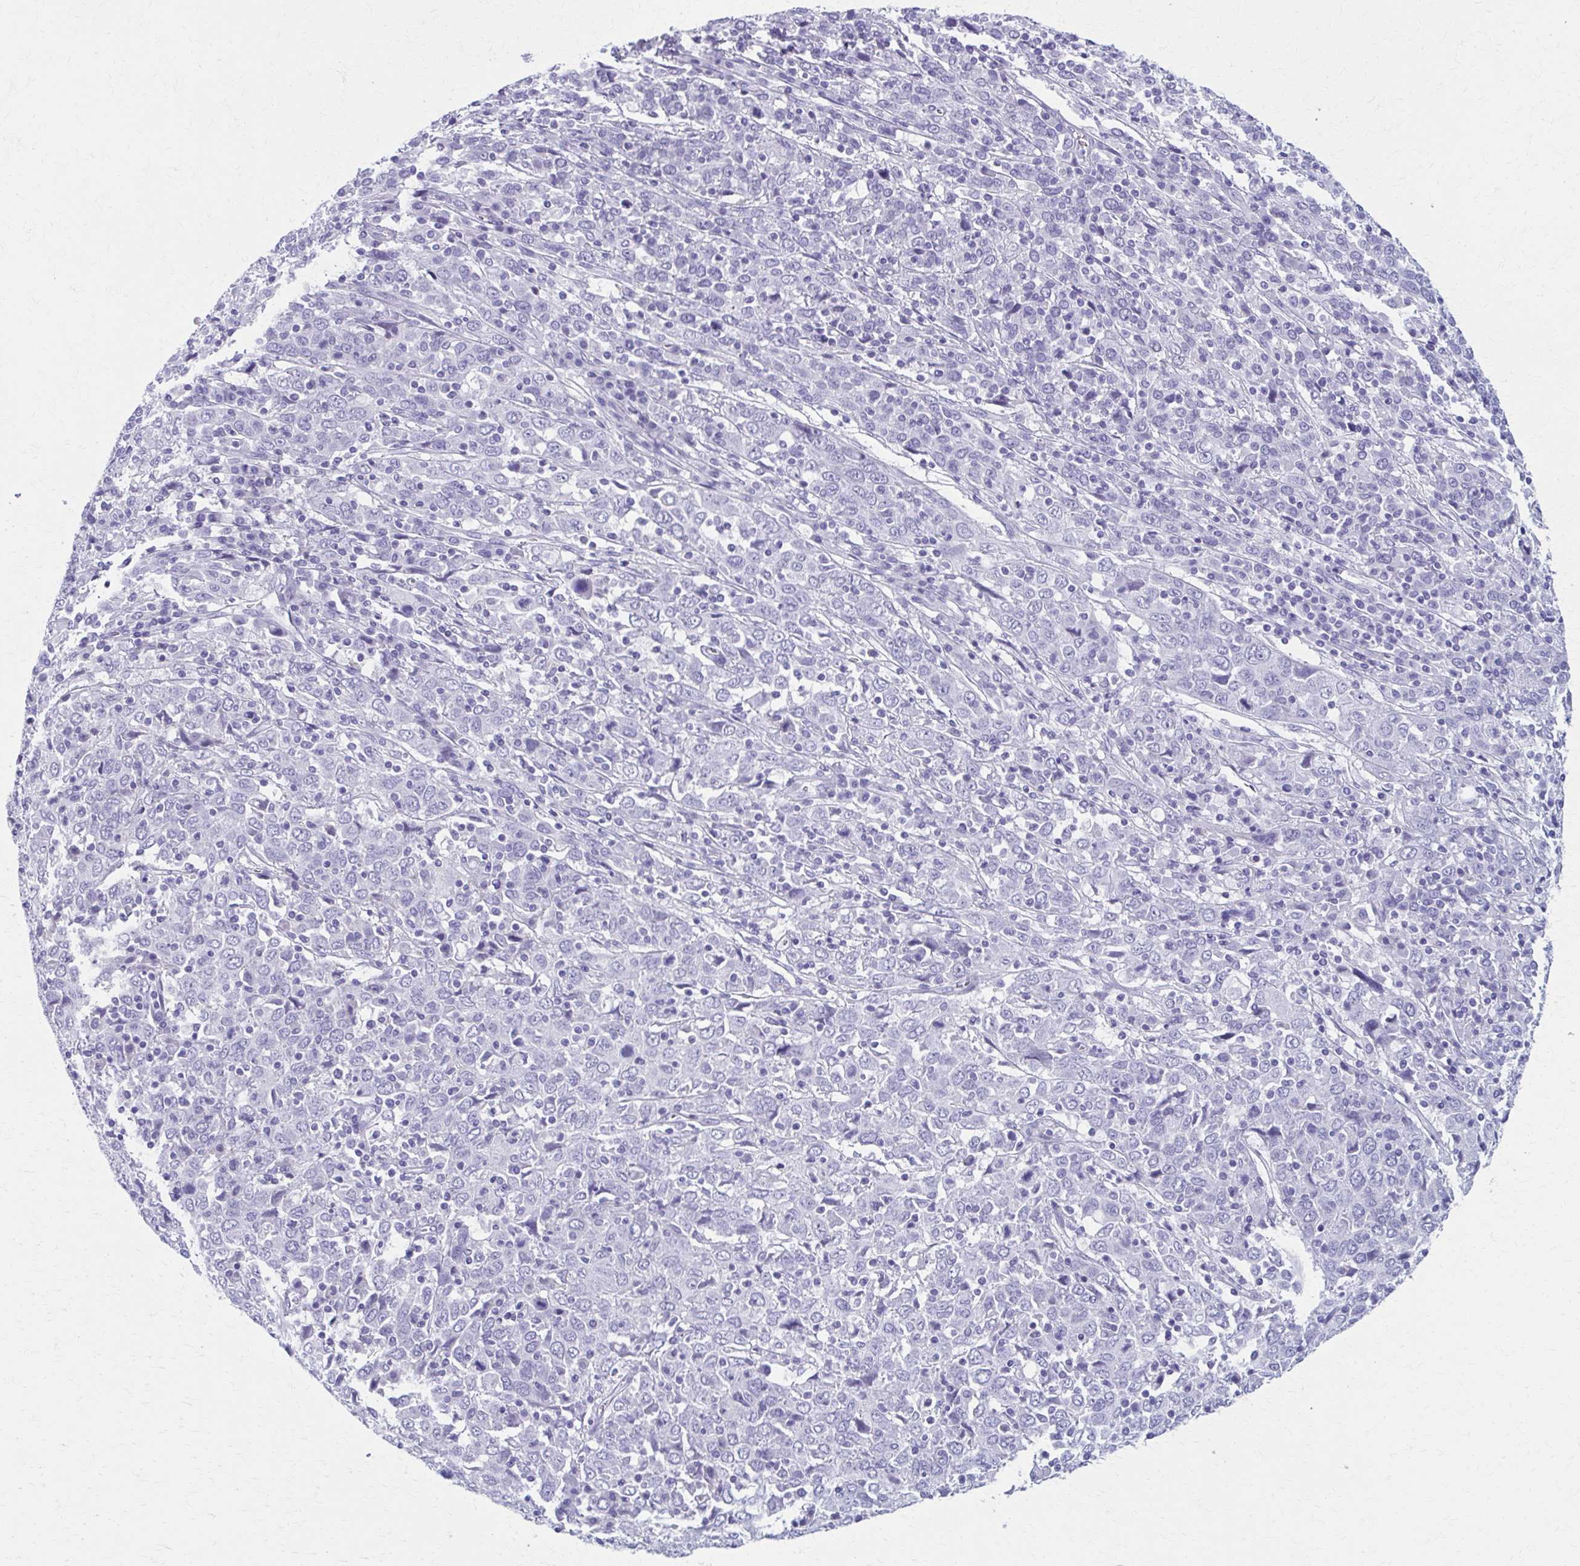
{"staining": {"intensity": "negative", "quantity": "none", "location": "none"}, "tissue": "cervical cancer", "cell_type": "Tumor cells", "image_type": "cancer", "snomed": [{"axis": "morphology", "description": "Squamous cell carcinoma, NOS"}, {"axis": "topography", "description": "Cervix"}], "caption": "Histopathology image shows no protein staining in tumor cells of cervical cancer (squamous cell carcinoma) tissue.", "gene": "MPLKIP", "patient": {"sex": "female", "age": 46}}